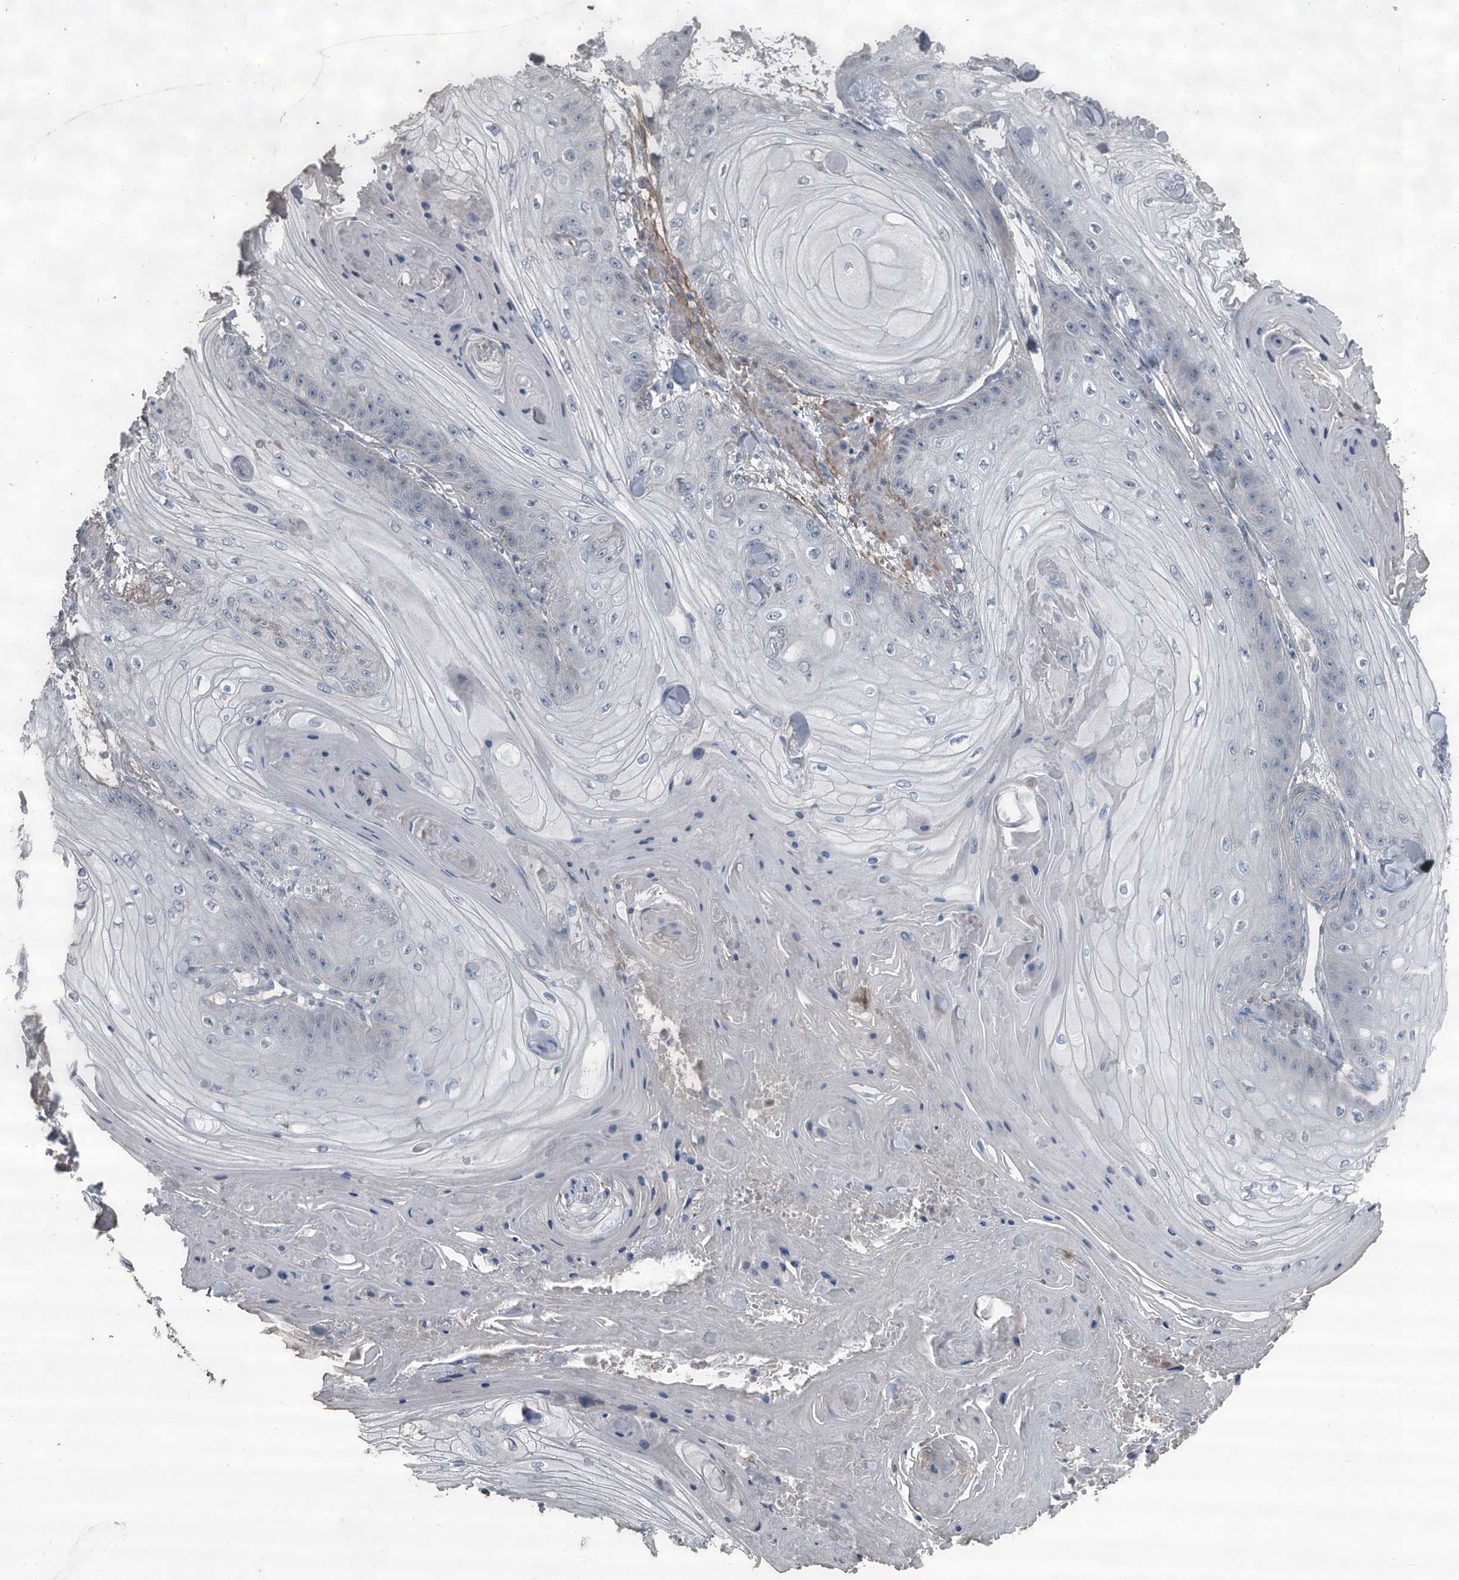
{"staining": {"intensity": "negative", "quantity": "none", "location": "none"}, "tissue": "skin cancer", "cell_type": "Tumor cells", "image_type": "cancer", "snomed": [{"axis": "morphology", "description": "Squamous cell carcinoma, NOS"}, {"axis": "topography", "description": "Skin"}], "caption": "This is an immunohistochemistry (IHC) histopathology image of human skin cancer (squamous cell carcinoma). There is no positivity in tumor cells.", "gene": "OARD1", "patient": {"sex": "male", "age": 74}}